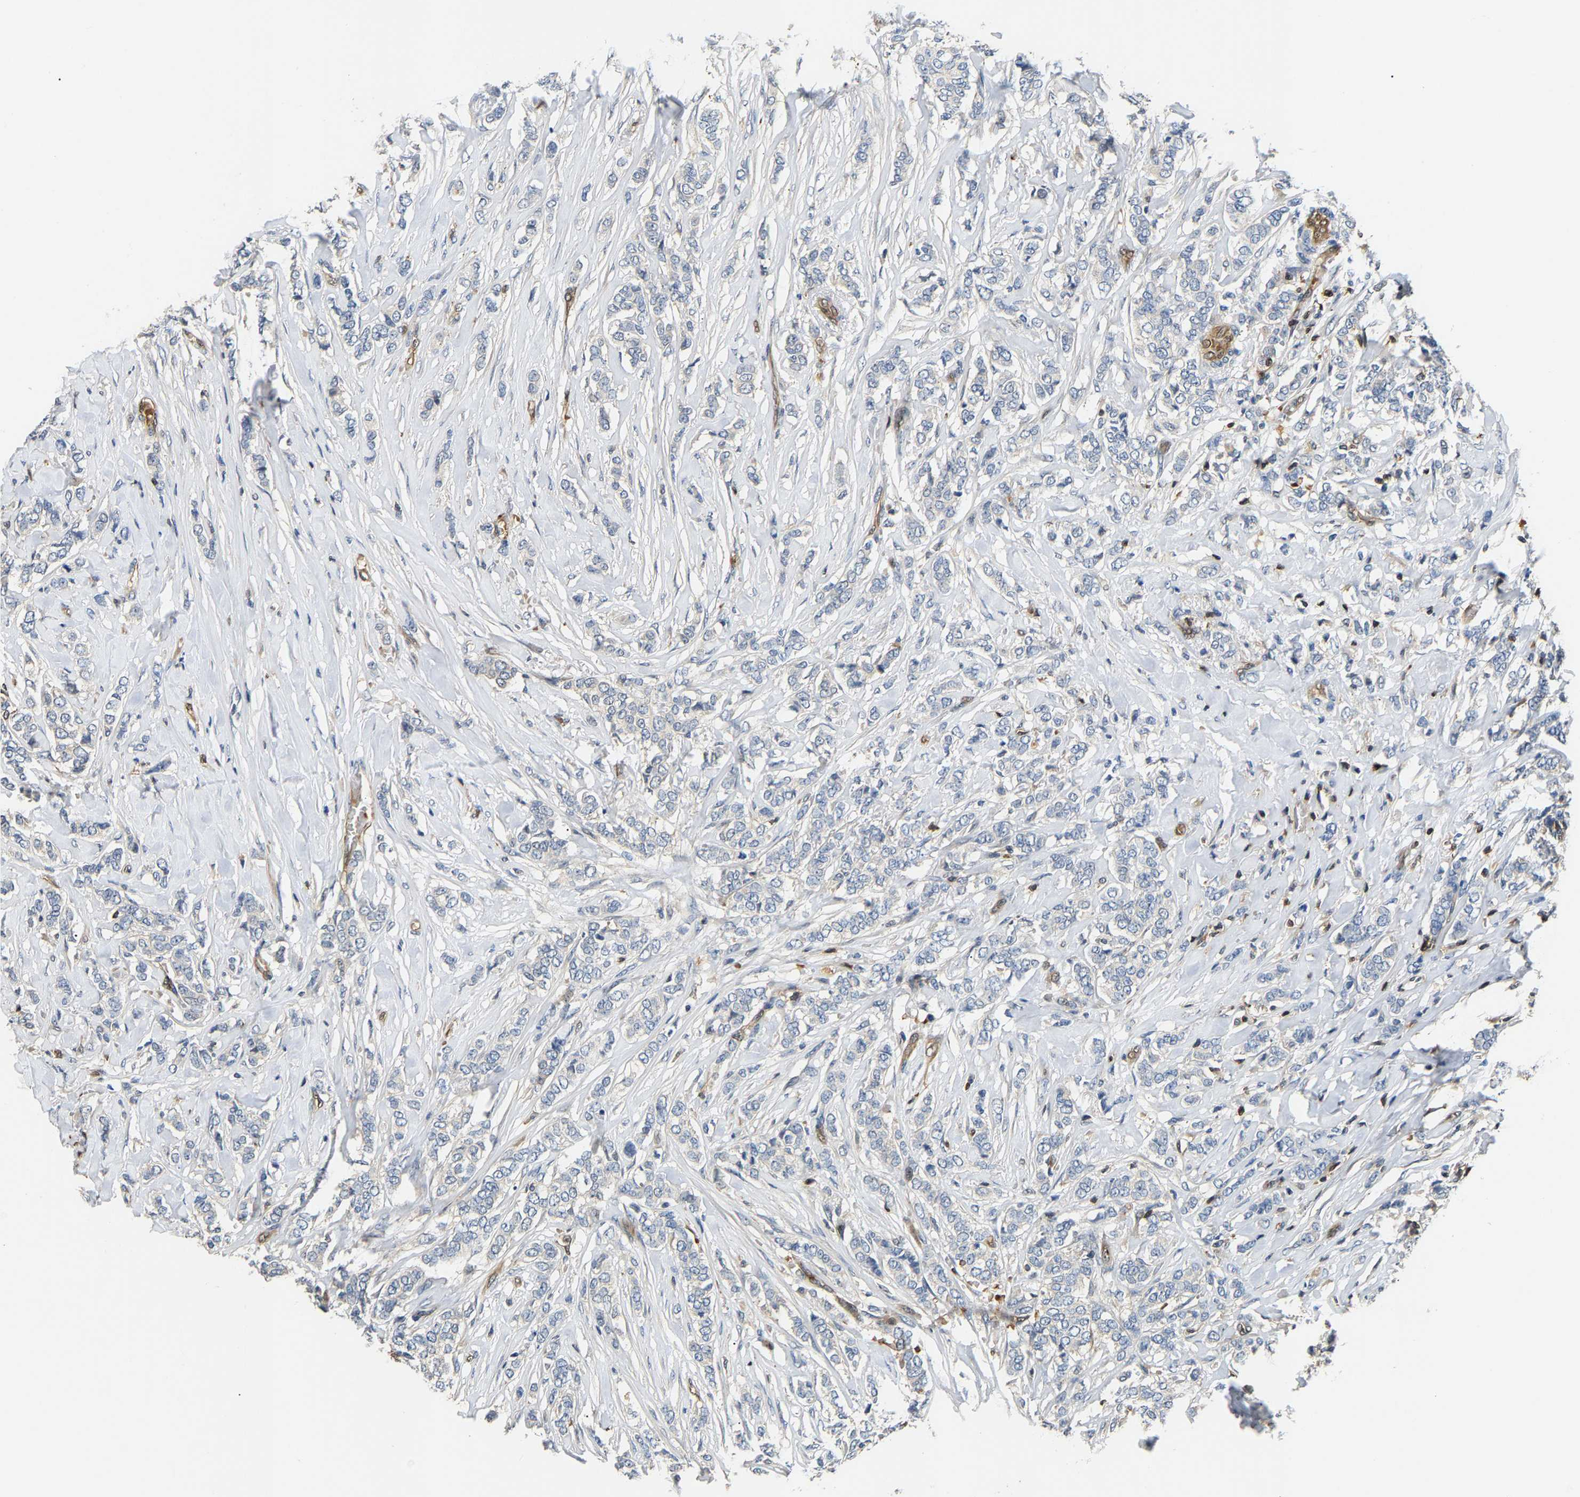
{"staining": {"intensity": "negative", "quantity": "none", "location": "none"}, "tissue": "breast cancer", "cell_type": "Tumor cells", "image_type": "cancer", "snomed": [{"axis": "morphology", "description": "Lobular carcinoma"}, {"axis": "topography", "description": "Skin"}, {"axis": "topography", "description": "Breast"}], "caption": "Immunohistochemical staining of human lobular carcinoma (breast) shows no significant staining in tumor cells.", "gene": "GIMAP7", "patient": {"sex": "female", "age": 46}}